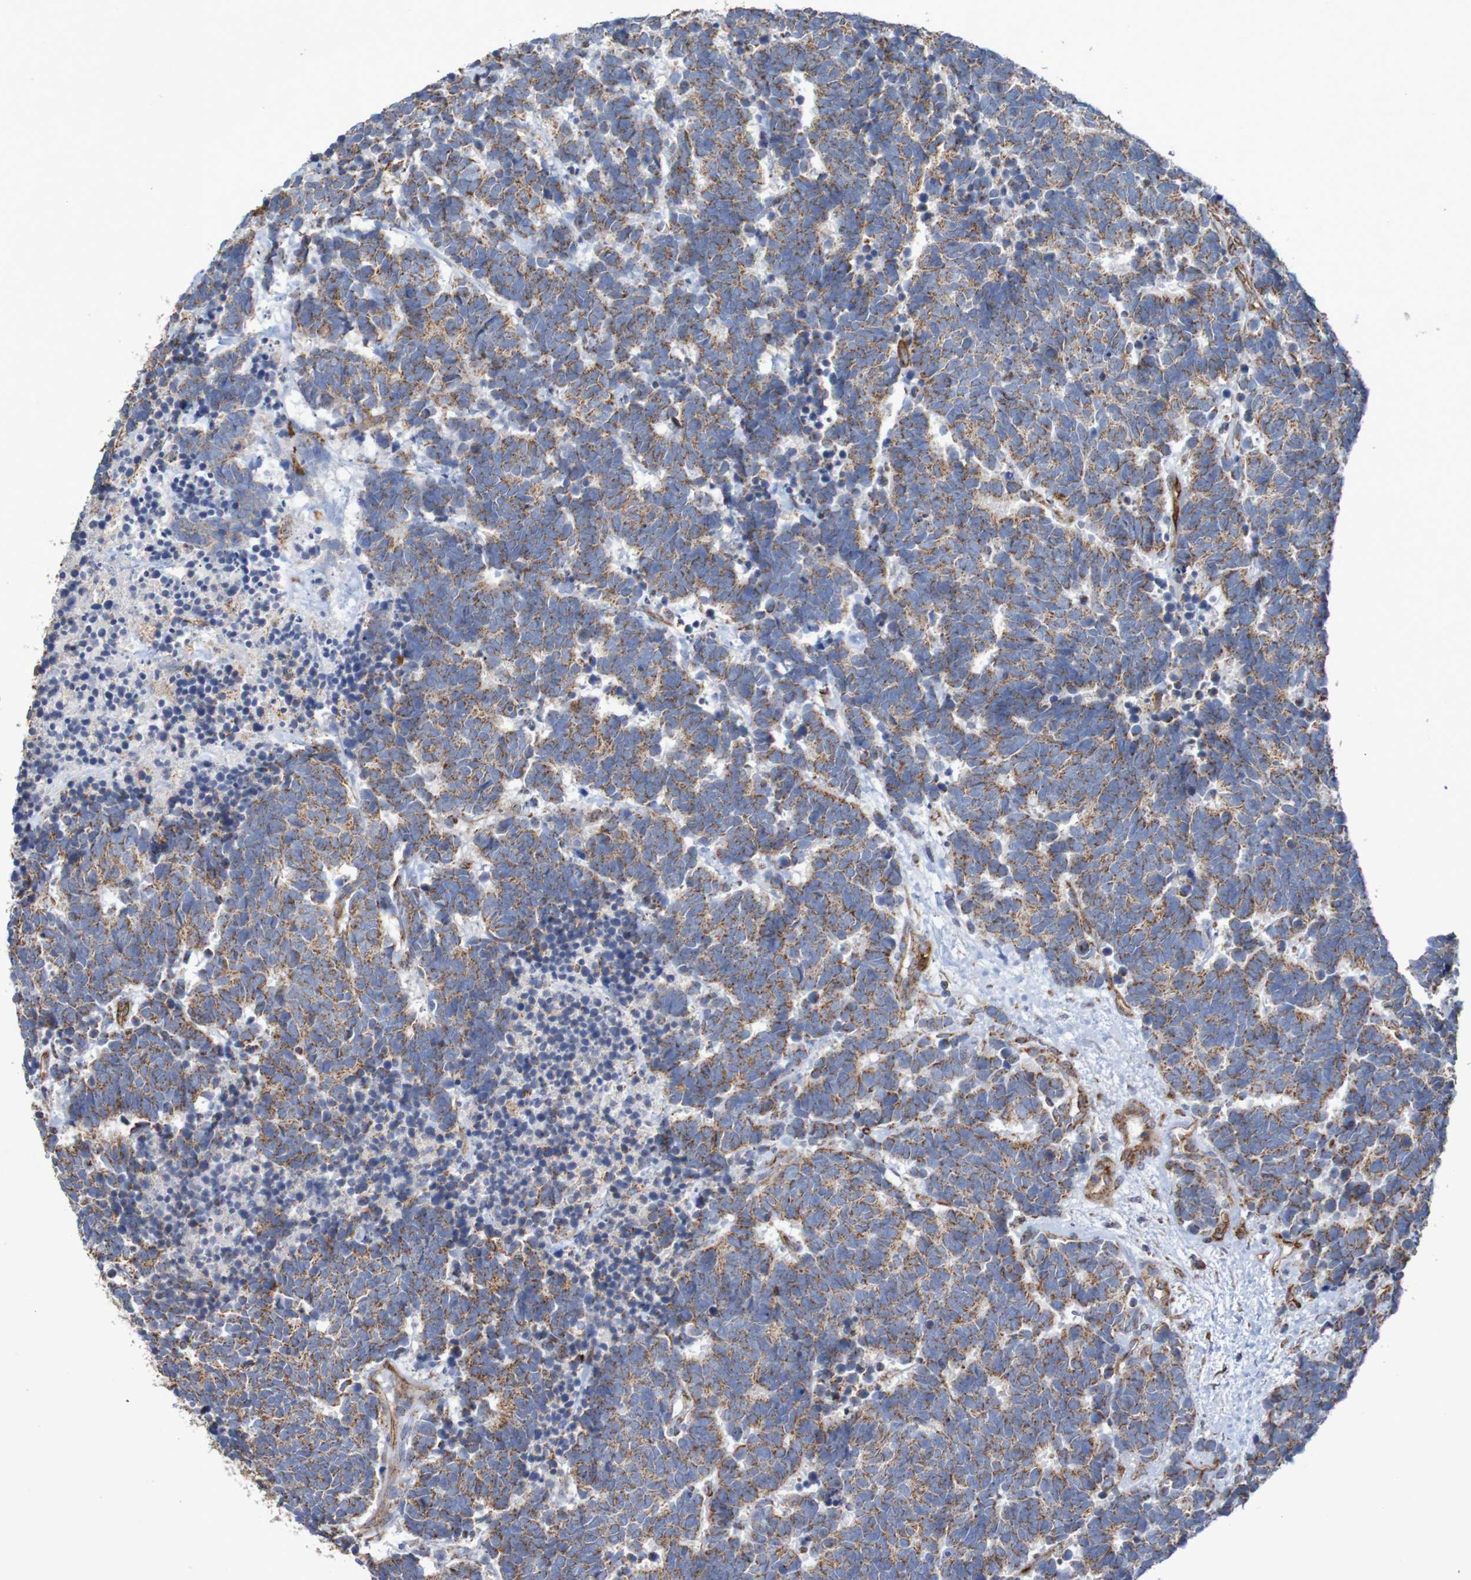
{"staining": {"intensity": "moderate", "quantity": ">75%", "location": "cytoplasmic/membranous"}, "tissue": "carcinoid", "cell_type": "Tumor cells", "image_type": "cancer", "snomed": [{"axis": "morphology", "description": "Carcinoma, NOS"}, {"axis": "morphology", "description": "Carcinoid, malignant, NOS"}, {"axis": "topography", "description": "Urinary bladder"}], "caption": "IHC histopathology image of carcinoid (malignant) stained for a protein (brown), which reveals medium levels of moderate cytoplasmic/membranous expression in approximately >75% of tumor cells.", "gene": "MMEL1", "patient": {"sex": "male", "age": 57}}